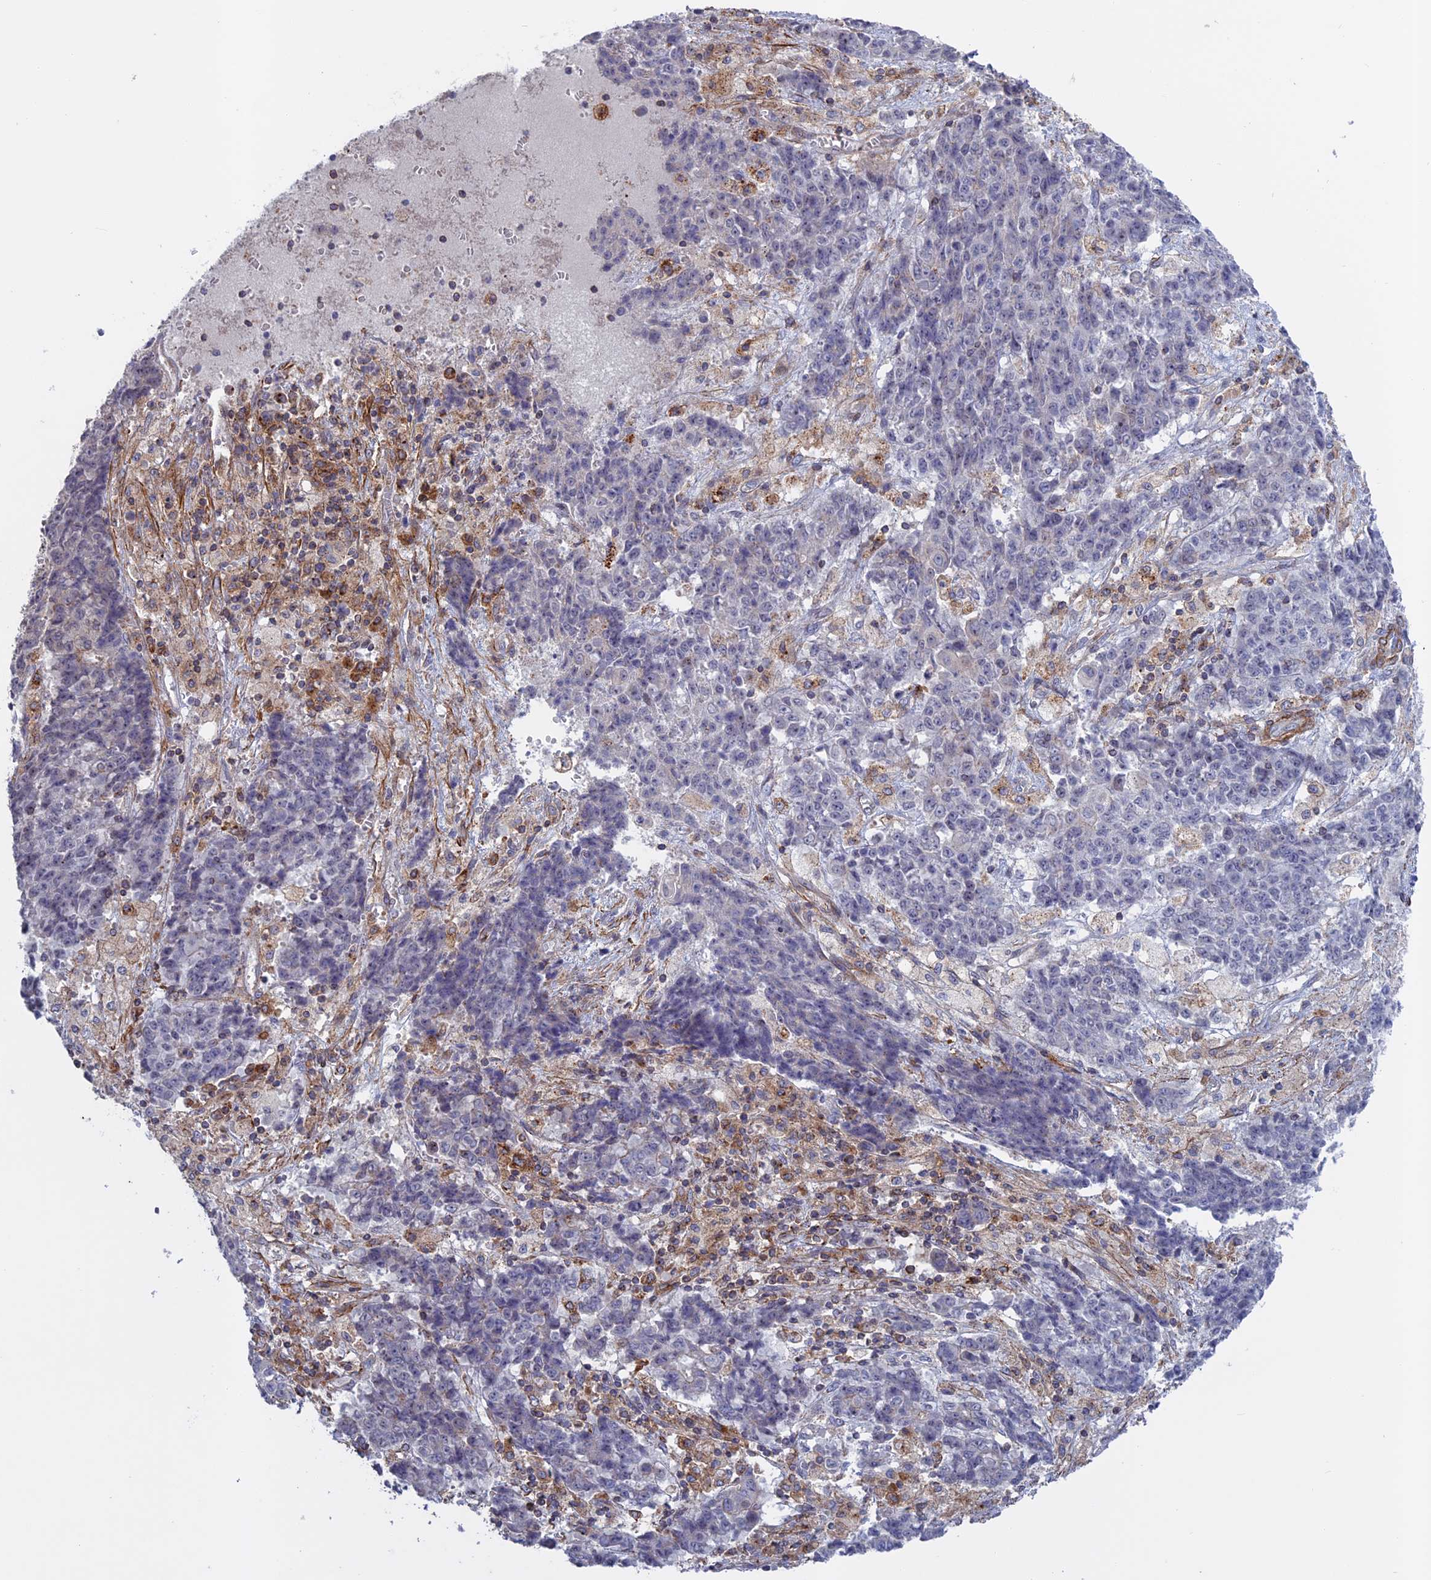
{"staining": {"intensity": "negative", "quantity": "none", "location": "none"}, "tissue": "ovarian cancer", "cell_type": "Tumor cells", "image_type": "cancer", "snomed": [{"axis": "morphology", "description": "Carcinoma, endometroid"}, {"axis": "topography", "description": "Ovary"}], "caption": "High magnification brightfield microscopy of ovarian cancer (endometroid carcinoma) stained with DAB (brown) and counterstained with hematoxylin (blue): tumor cells show no significant positivity. Nuclei are stained in blue.", "gene": "LYPD5", "patient": {"sex": "female", "age": 42}}